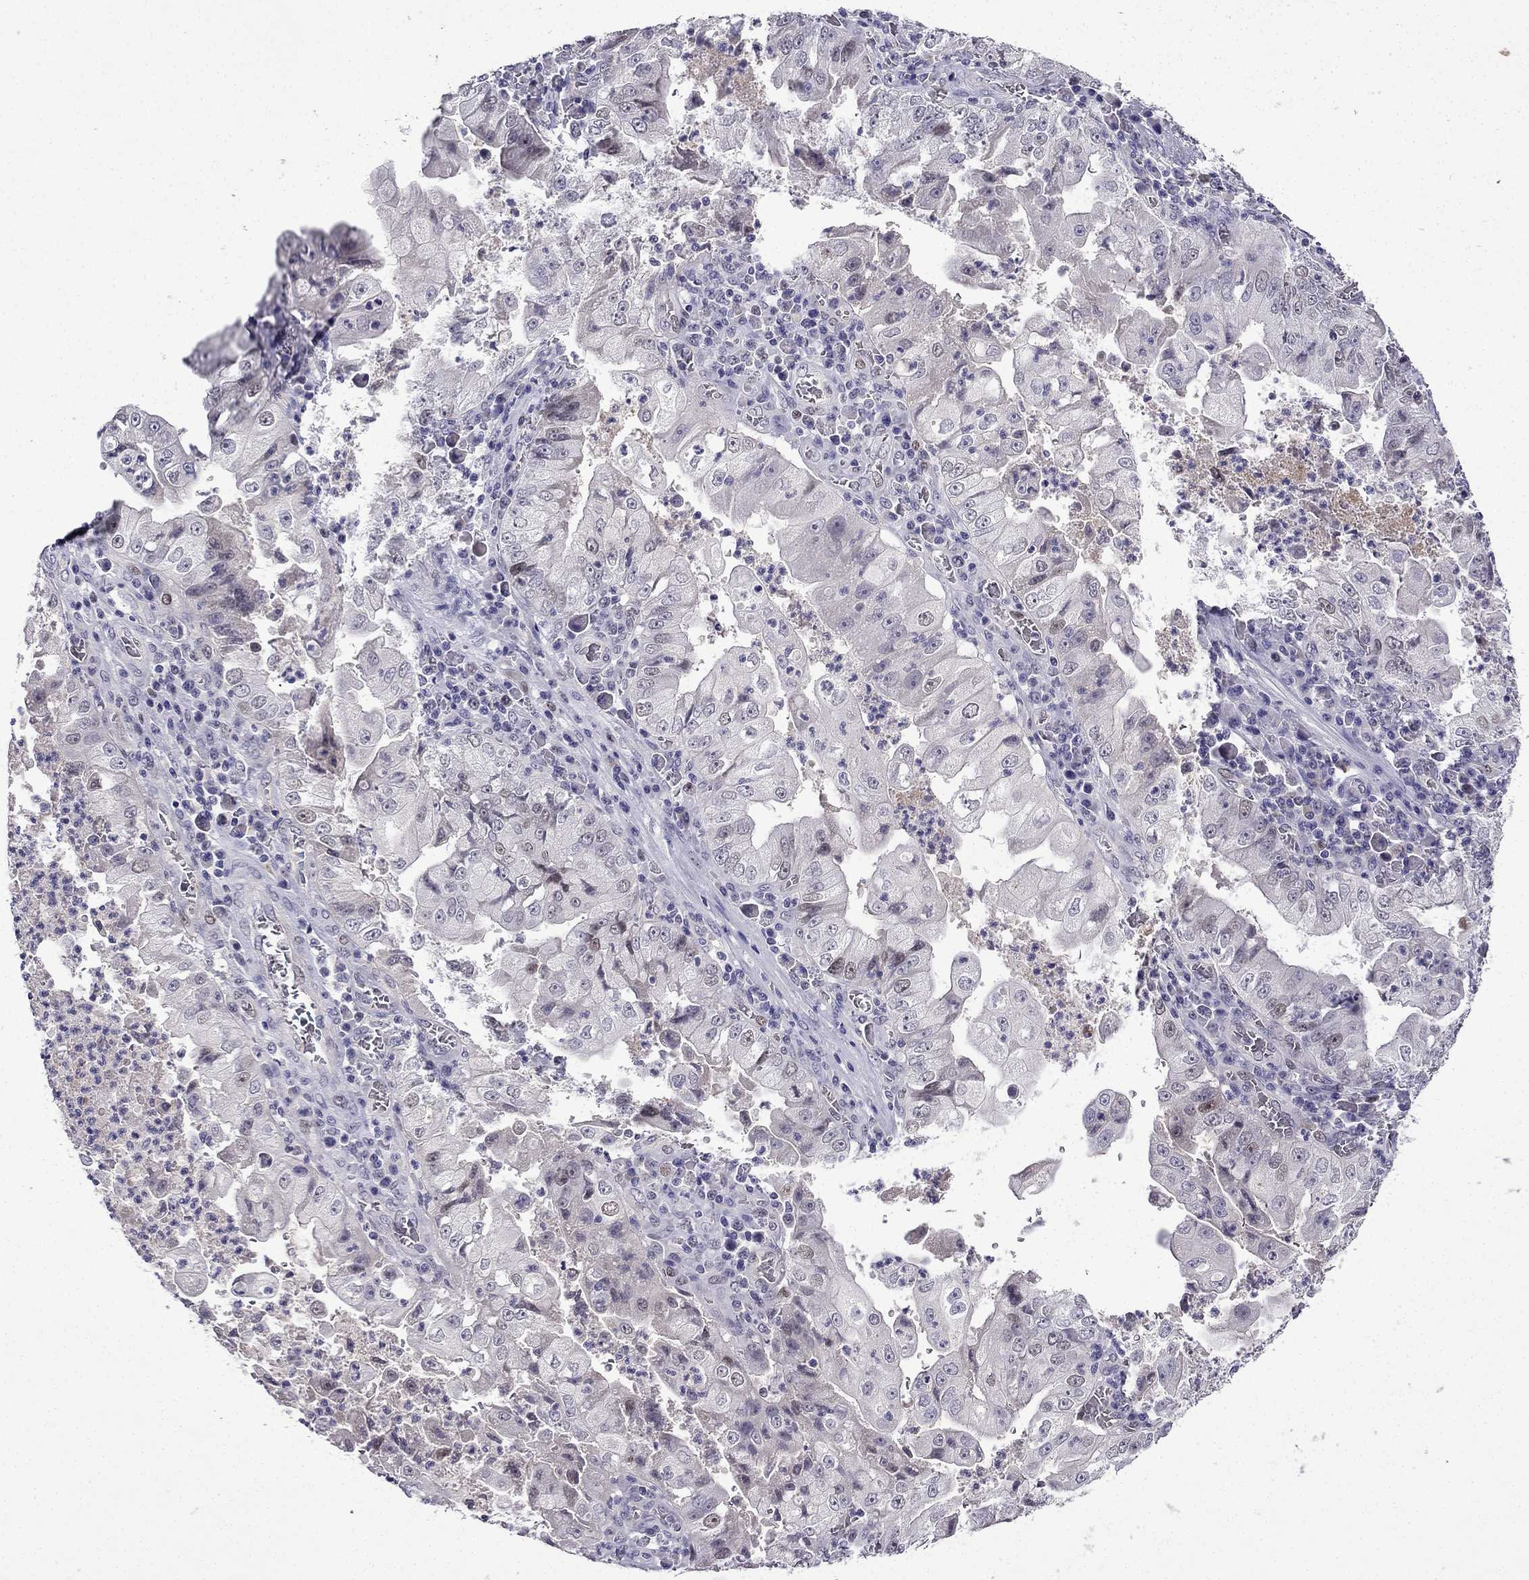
{"staining": {"intensity": "weak", "quantity": "<25%", "location": "nuclear"}, "tissue": "stomach cancer", "cell_type": "Tumor cells", "image_type": "cancer", "snomed": [{"axis": "morphology", "description": "Adenocarcinoma, NOS"}, {"axis": "topography", "description": "Stomach"}], "caption": "Immunohistochemistry photomicrograph of neoplastic tissue: human stomach cancer stained with DAB reveals no significant protein staining in tumor cells.", "gene": "UHRF1", "patient": {"sex": "male", "age": 76}}